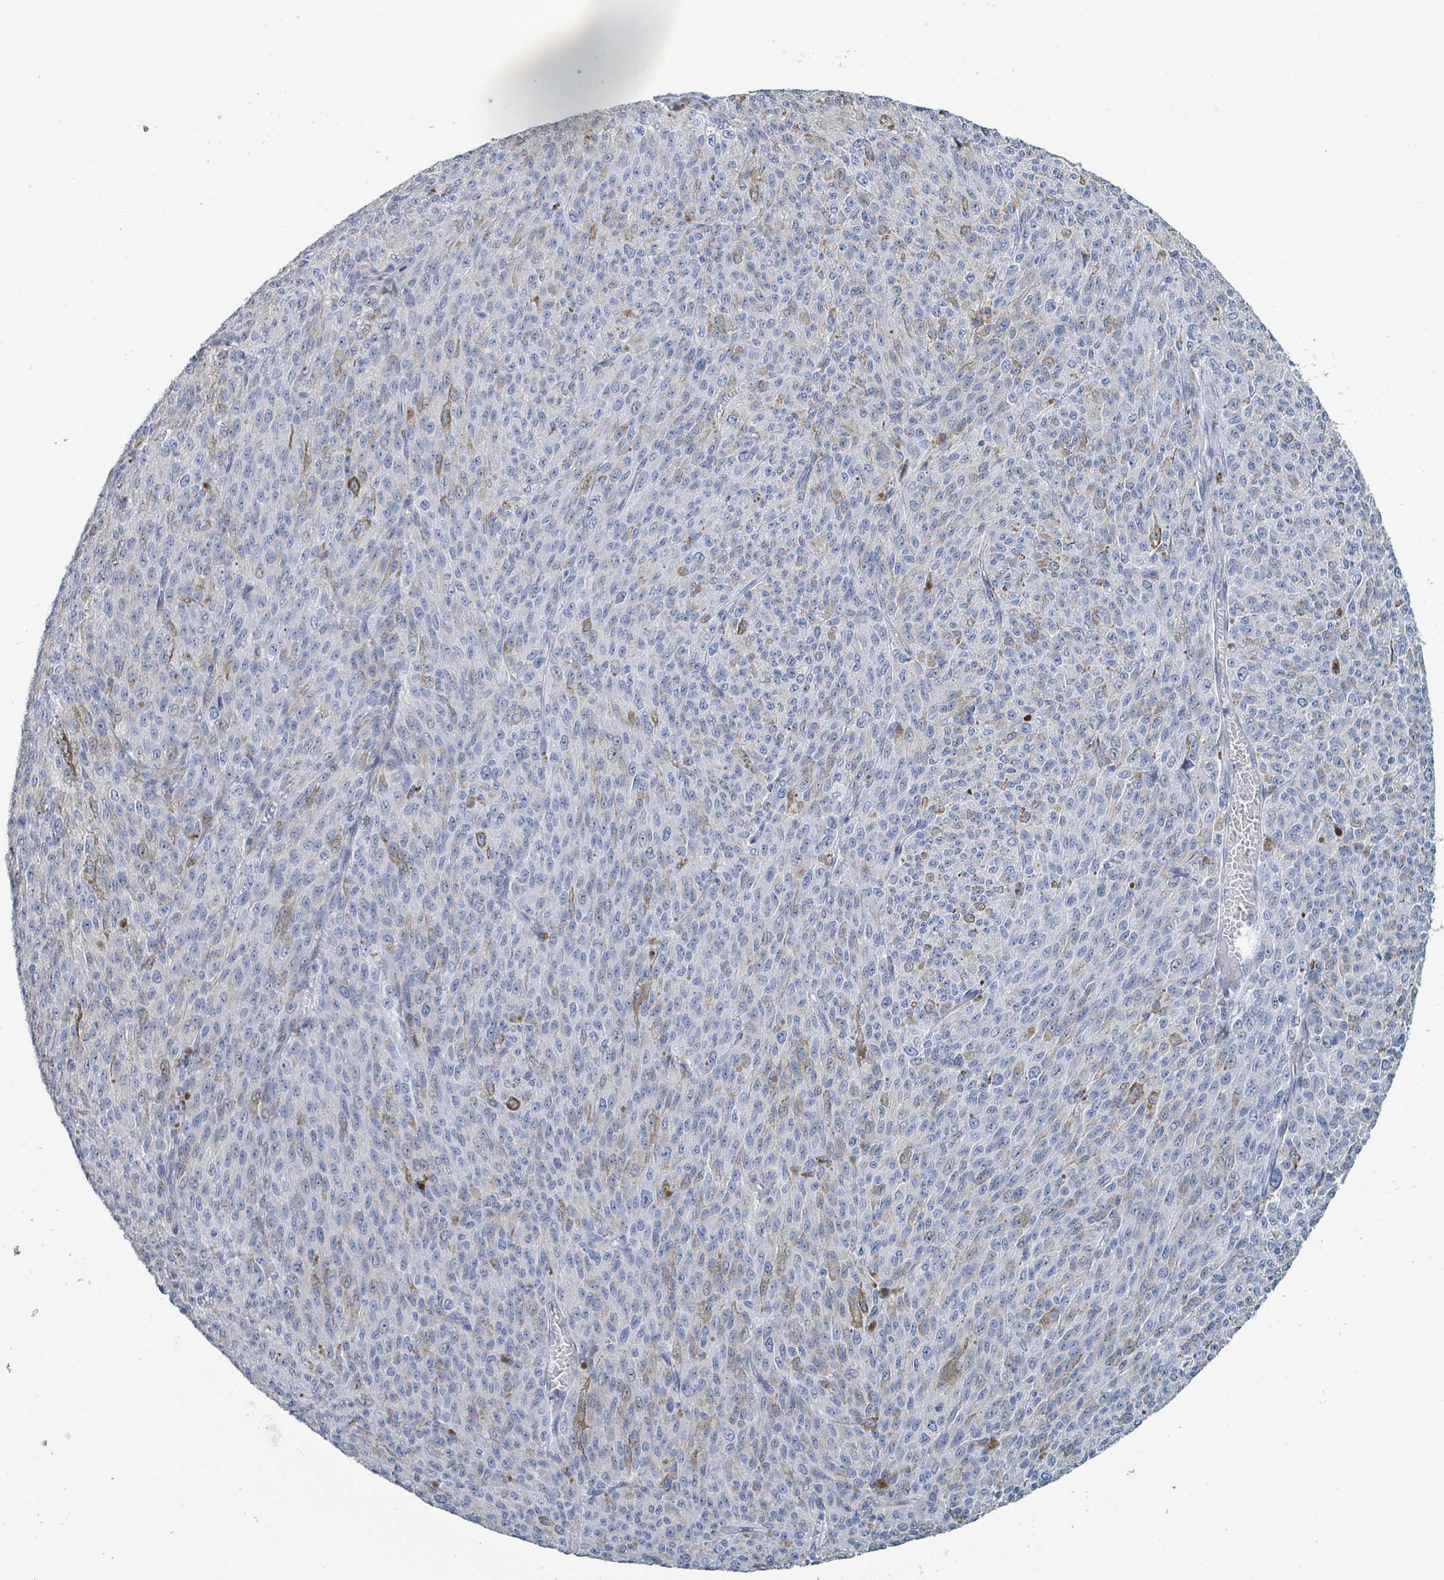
{"staining": {"intensity": "negative", "quantity": "none", "location": "none"}, "tissue": "melanoma", "cell_type": "Tumor cells", "image_type": "cancer", "snomed": [{"axis": "morphology", "description": "Malignant melanoma, NOS"}, {"axis": "topography", "description": "Skin"}], "caption": "High power microscopy micrograph of an immunohistochemistry image of melanoma, revealing no significant staining in tumor cells.", "gene": "RAB33B", "patient": {"sex": "female", "age": 52}}